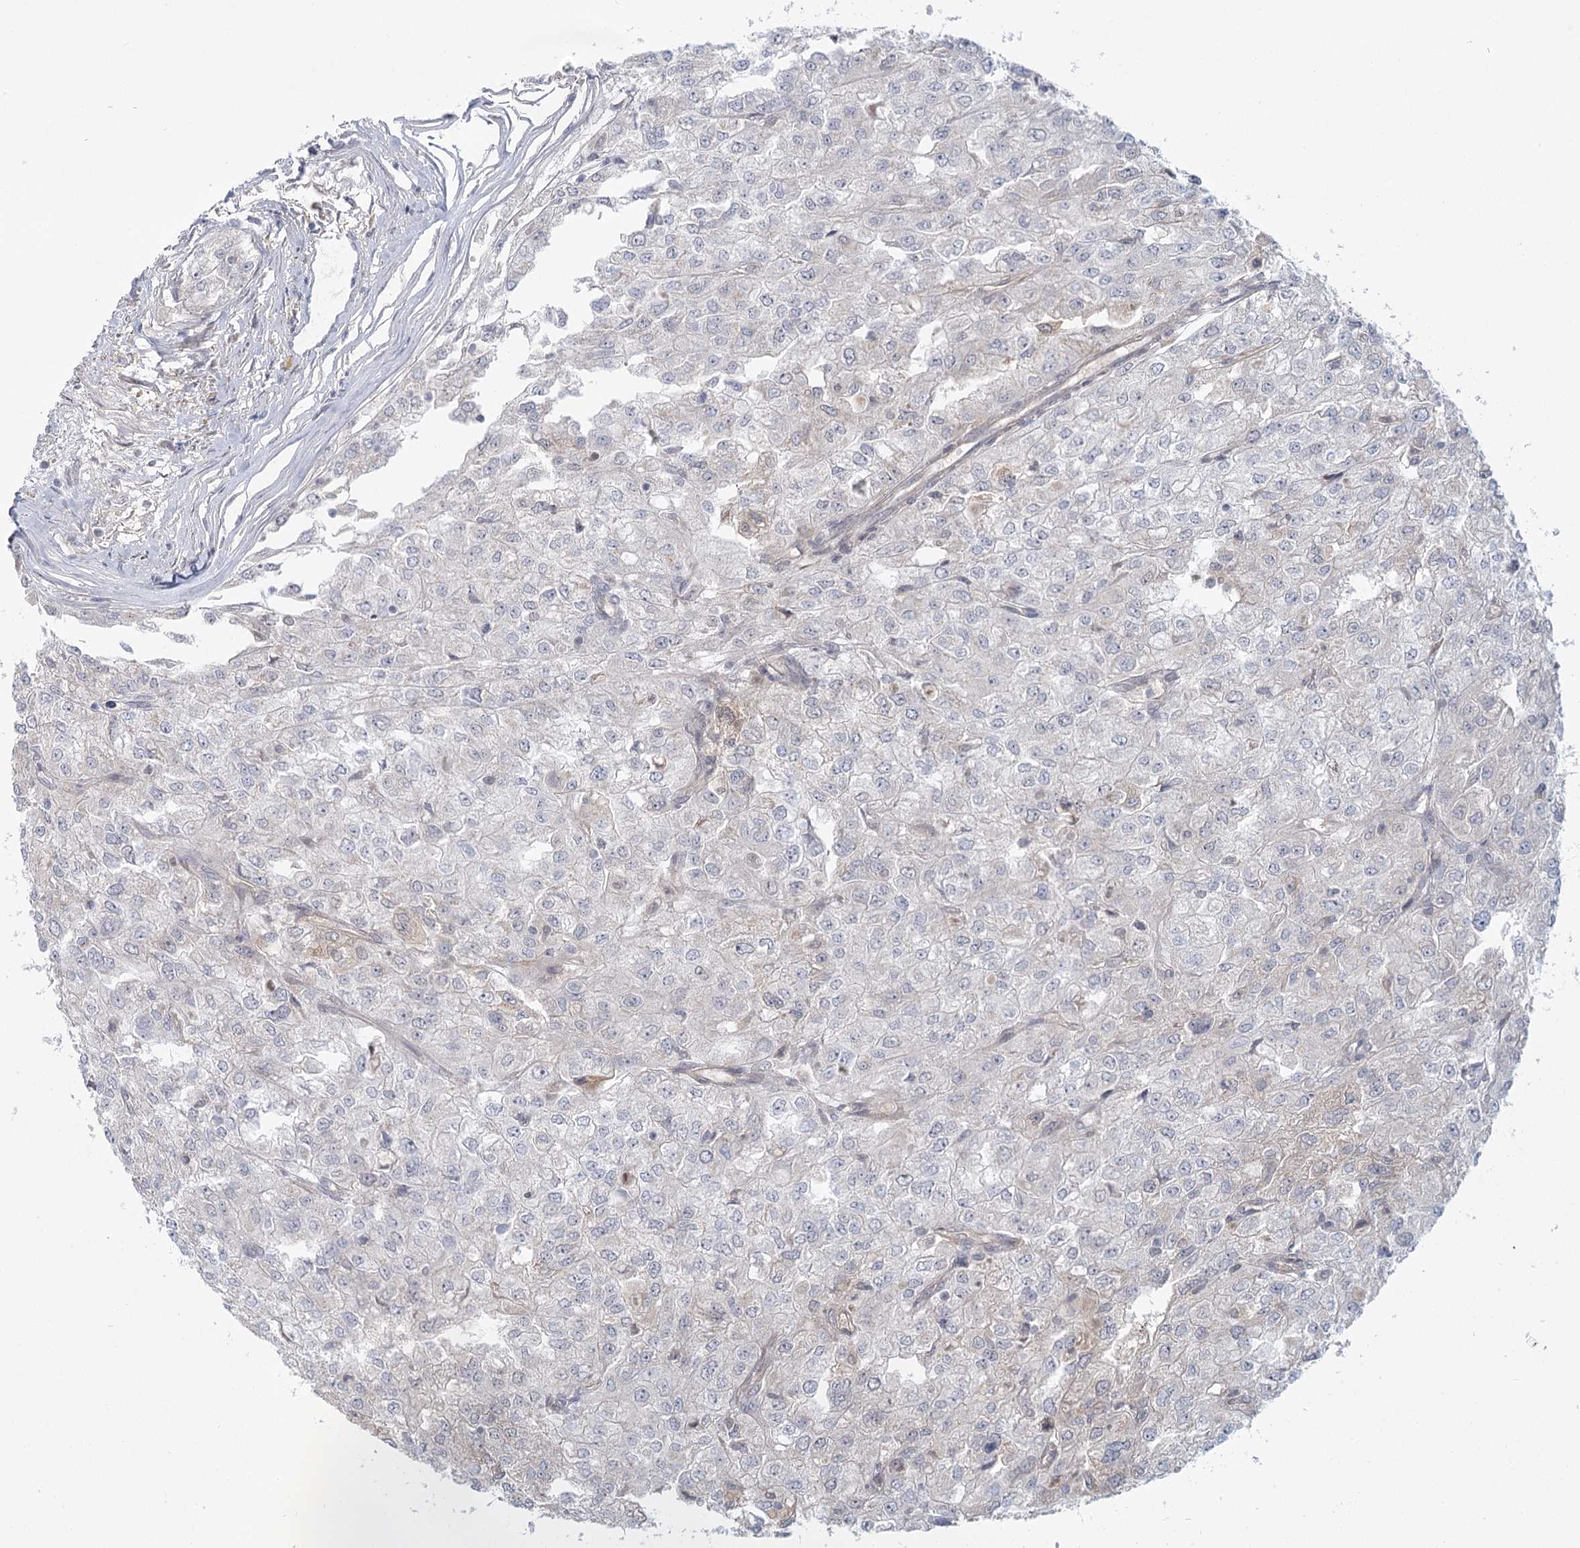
{"staining": {"intensity": "negative", "quantity": "none", "location": "none"}, "tissue": "renal cancer", "cell_type": "Tumor cells", "image_type": "cancer", "snomed": [{"axis": "morphology", "description": "Adenocarcinoma, NOS"}, {"axis": "topography", "description": "Kidney"}], "caption": "Protein analysis of renal cancer (adenocarcinoma) displays no significant expression in tumor cells.", "gene": "USP11", "patient": {"sex": "female", "age": 54}}